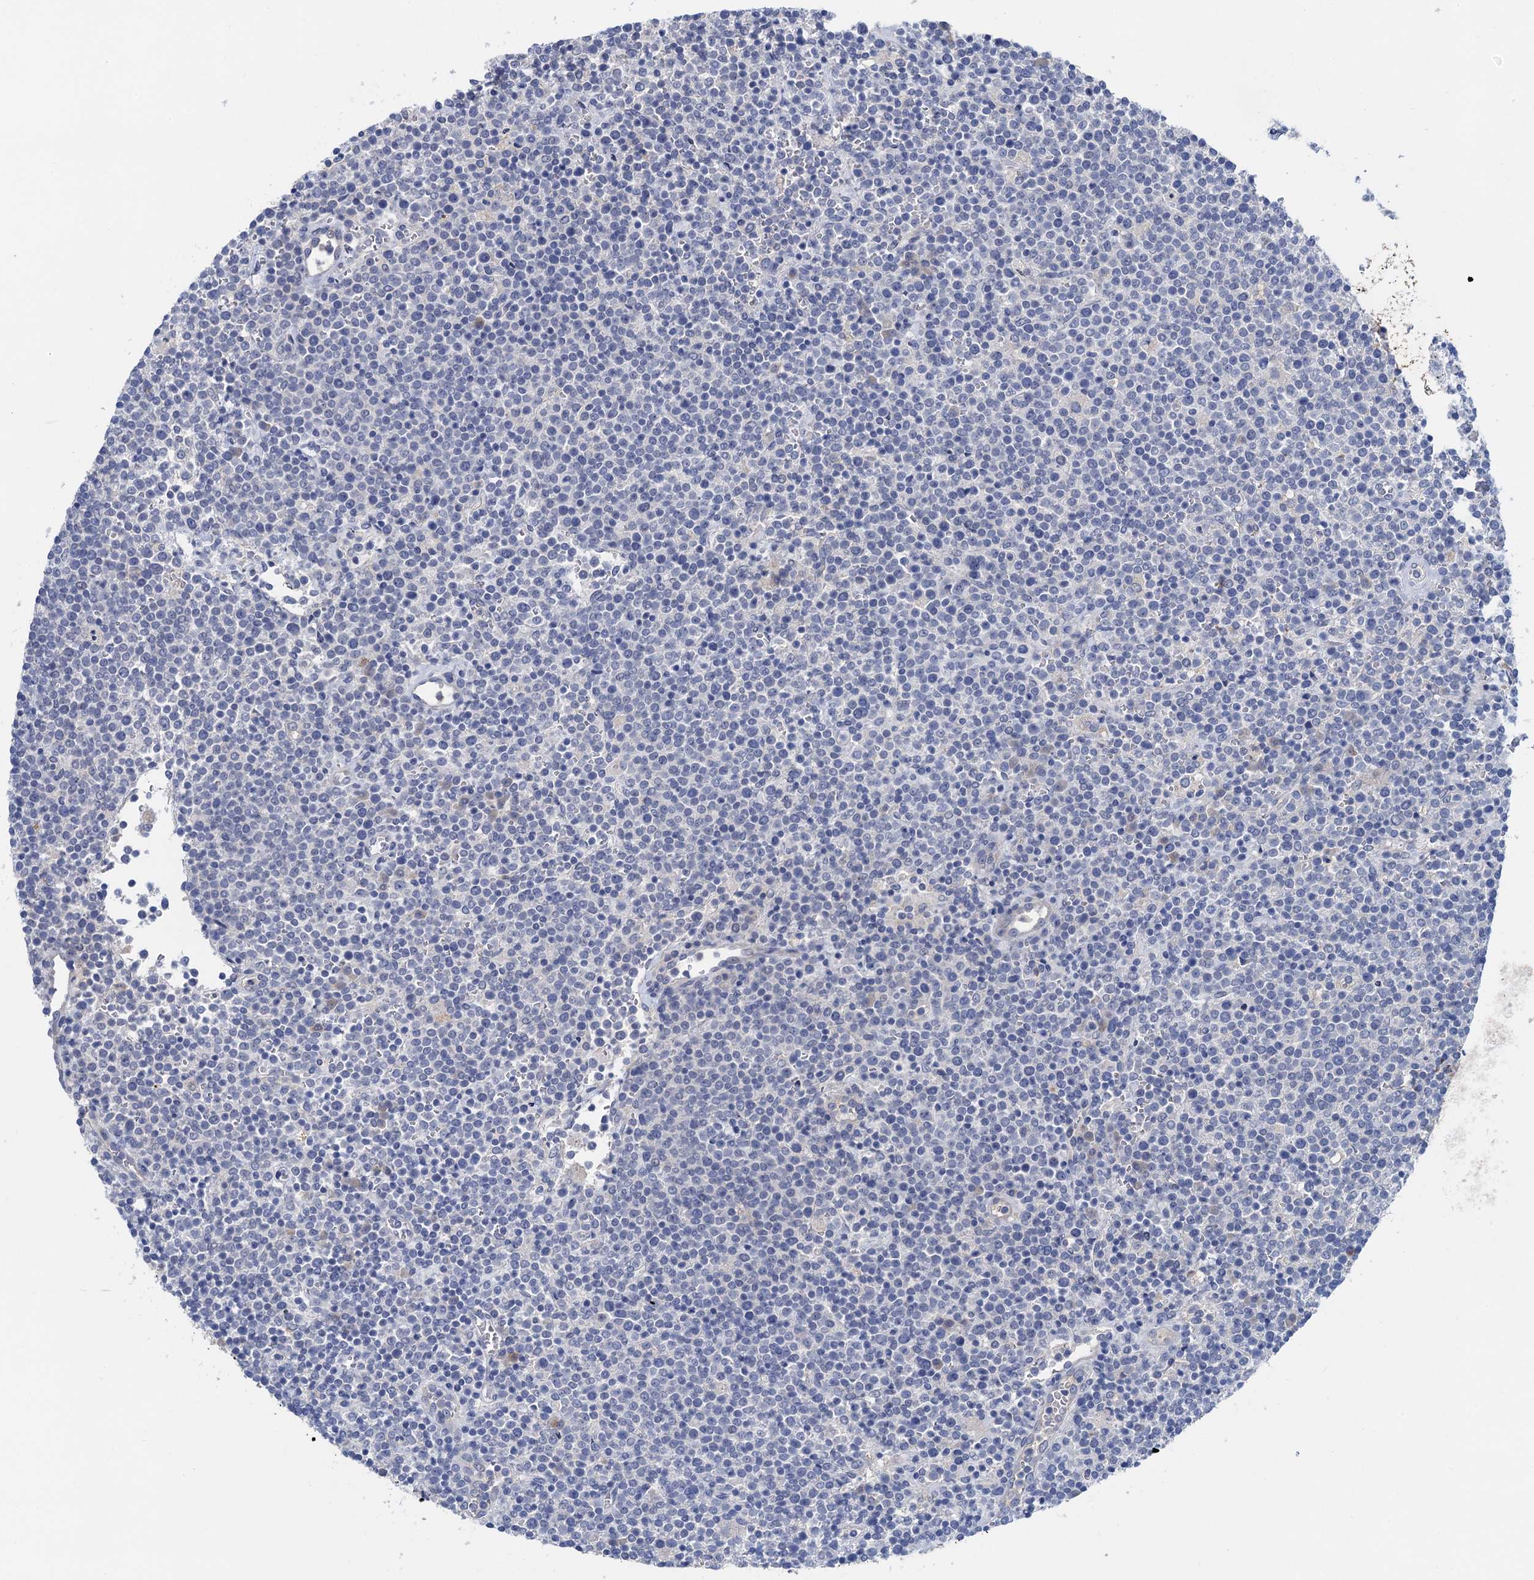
{"staining": {"intensity": "negative", "quantity": "none", "location": "none"}, "tissue": "lymphoma", "cell_type": "Tumor cells", "image_type": "cancer", "snomed": [{"axis": "morphology", "description": "Malignant lymphoma, non-Hodgkin's type, High grade"}, {"axis": "topography", "description": "Lymph node"}], "caption": "High power microscopy photomicrograph of an IHC histopathology image of lymphoma, revealing no significant expression in tumor cells. (DAB (3,3'-diaminobenzidine) immunohistochemistry with hematoxylin counter stain).", "gene": "TMEM39B", "patient": {"sex": "male", "age": 61}}